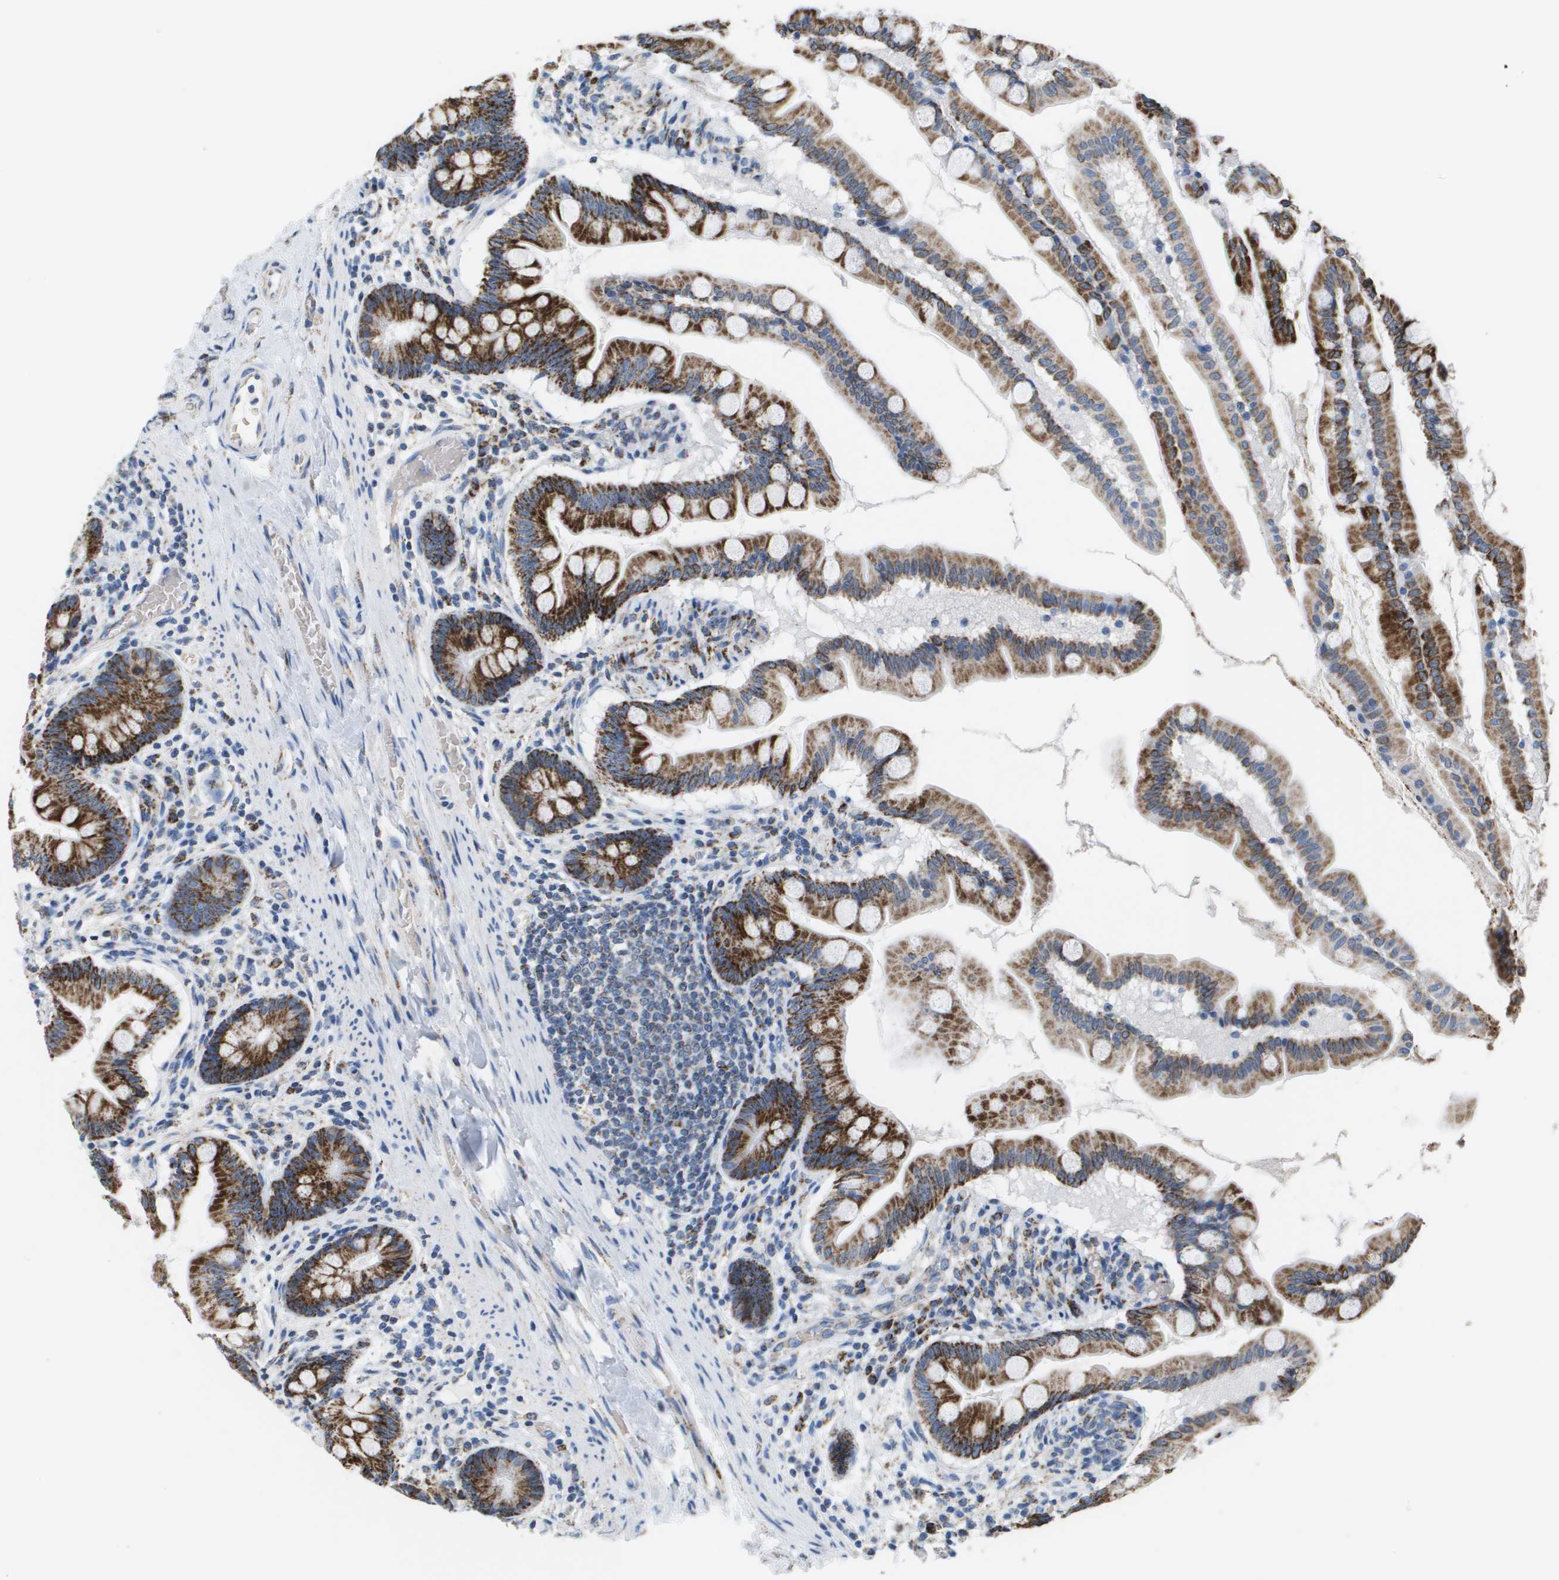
{"staining": {"intensity": "strong", "quantity": ">75%", "location": "cytoplasmic/membranous"}, "tissue": "small intestine", "cell_type": "Glandular cells", "image_type": "normal", "snomed": [{"axis": "morphology", "description": "Normal tissue, NOS"}, {"axis": "topography", "description": "Small intestine"}], "caption": "There is high levels of strong cytoplasmic/membranous expression in glandular cells of unremarkable small intestine, as demonstrated by immunohistochemical staining (brown color).", "gene": "ATP5F1B", "patient": {"sex": "female", "age": 56}}